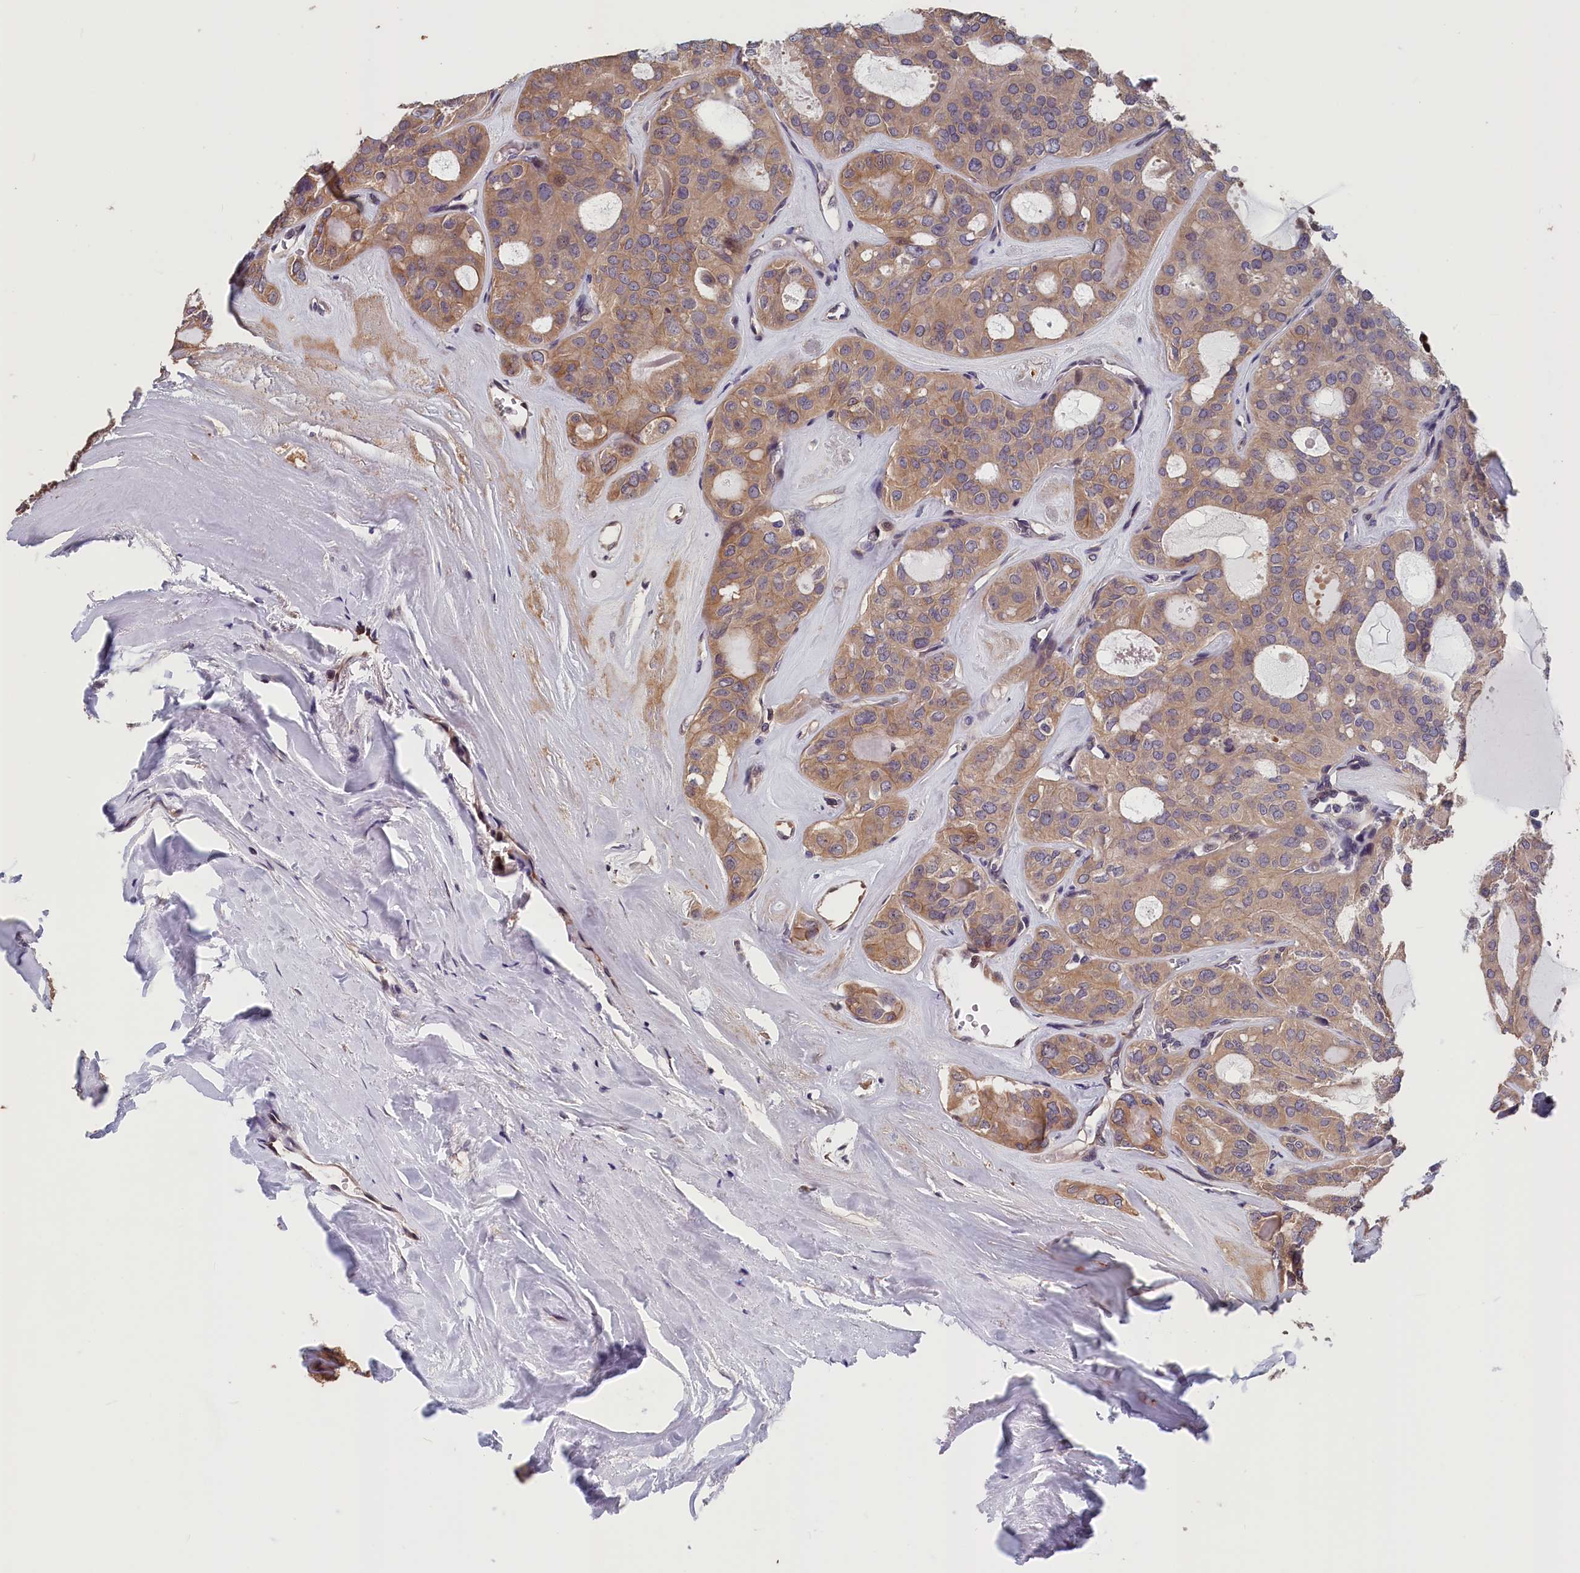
{"staining": {"intensity": "moderate", "quantity": ">75%", "location": "cytoplasmic/membranous"}, "tissue": "thyroid cancer", "cell_type": "Tumor cells", "image_type": "cancer", "snomed": [{"axis": "morphology", "description": "Follicular adenoma carcinoma, NOS"}, {"axis": "topography", "description": "Thyroid gland"}], "caption": "This is a photomicrograph of IHC staining of follicular adenoma carcinoma (thyroid), which shows moderate staining in the cytoplasmic/membranous of tumor cells.", "gene": "TMEM116", "patient": {"sex": "male", "age": 75}}